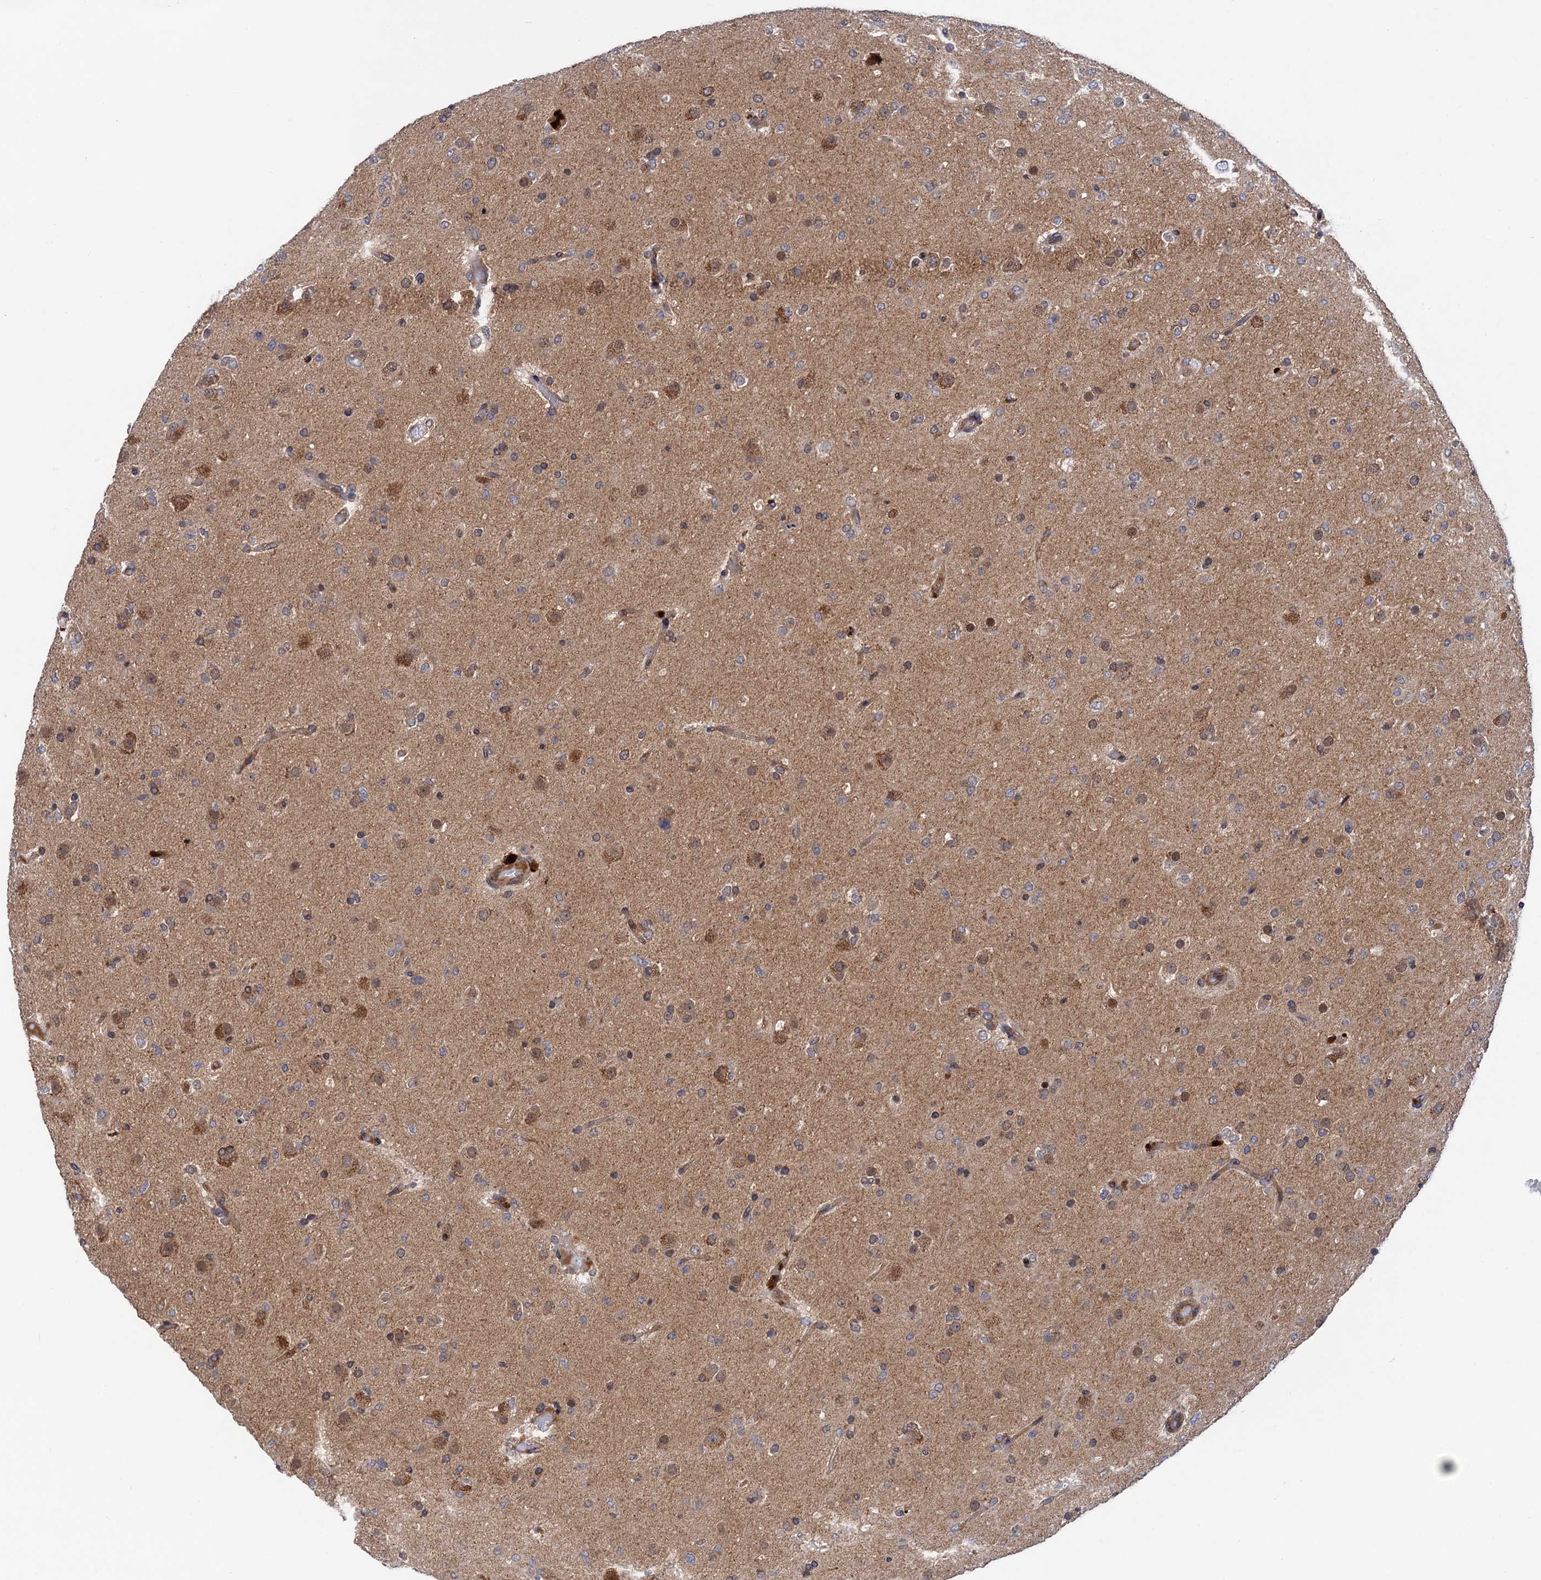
{"staining": {"intensity": "weak", "quantity": "<25%", "location": "cytoplasmic/membranous"}, "tissue": "glioma", "cell_type": "Tumor cells", "image_type": "cancer", "snomed": [{"axis": "morphology", "description": "Glioma, malignant, Low grade"}, {"axis": "topography", "description": "Brain"}], "caption": "Protein analysis of glioma demonstrates no significant staining in tumor cells.", "gene": "NEK8", "patient": {"sex": "male", "age": 65}}